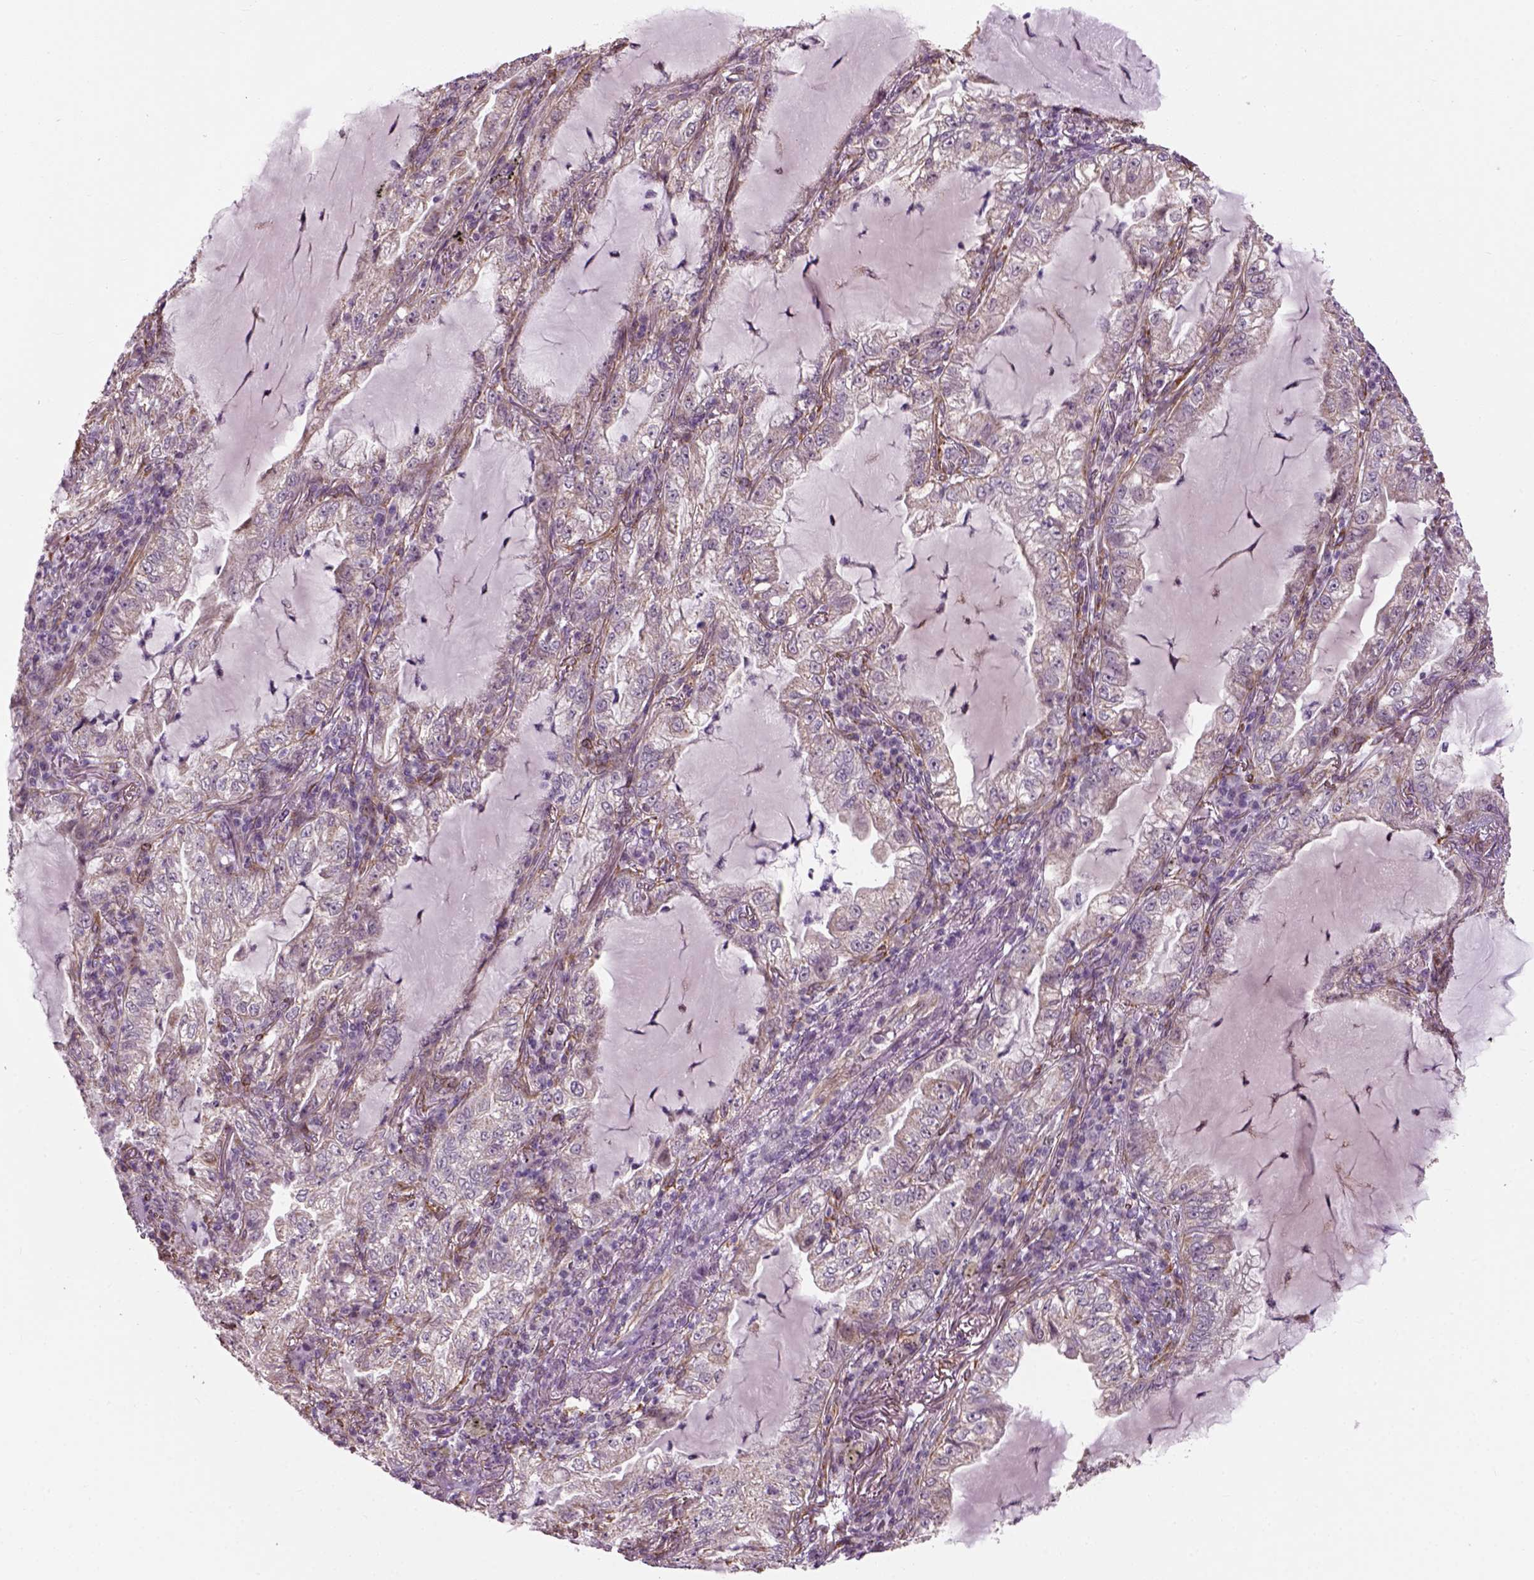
{"staining": {"intensity": "negative", "quantity": "none", "location": "none"}, "tissue": "lung cancer", "cell_type": "Tumor cells", "image_type": "cancer", "snomed": [{"axis": "morphology", "description": "Adenocarcinoma, NOS"}, {"axis": "topography", "description": "Lung"}], "caption": "An image of human lung adenocarcinoma is negative for staining in tumor cells.", "gene": "XK", "patient": {"sex": "female", "age": 73}}